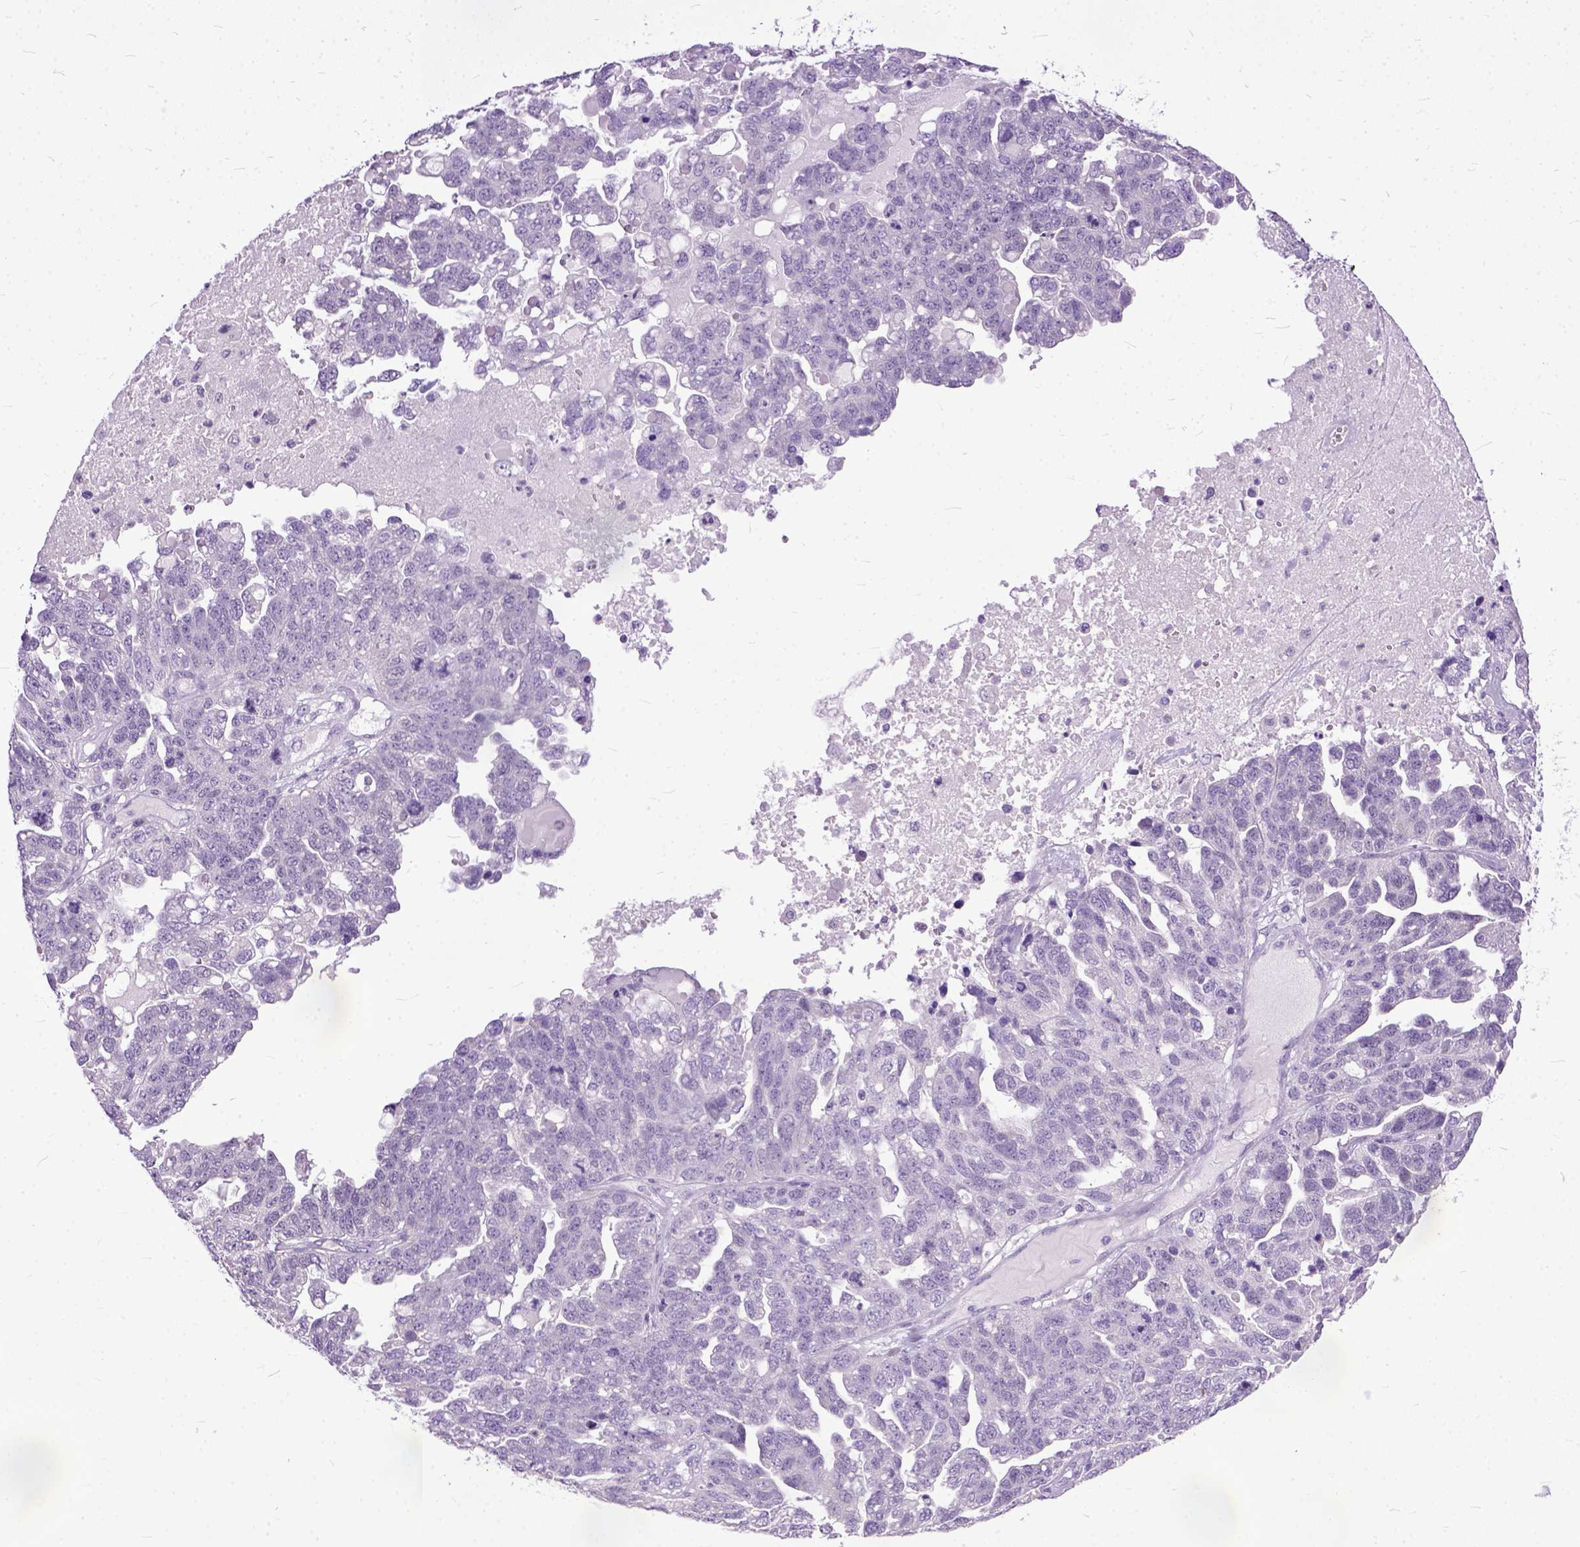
{"staining": {"intensity": "negative", "quantity": "none", "location": "none"}, "tissue": "ovarian cancer", "cell_type": "Tumor cells", "image_type": "cancer", "snomed": [{"axis": "morphology", "description": "Cystadenocarcinoma, serous, NOS"}, {"axis": "topography", "description": "Ovary"}], "caption": "Ovarian serous cystadenocarcinoma stained for a protein using immunohistochemistry reveals no positivity tumor cells.", "gene": "TCEAL7", "patient": {"sex": "female", "age": 71}}